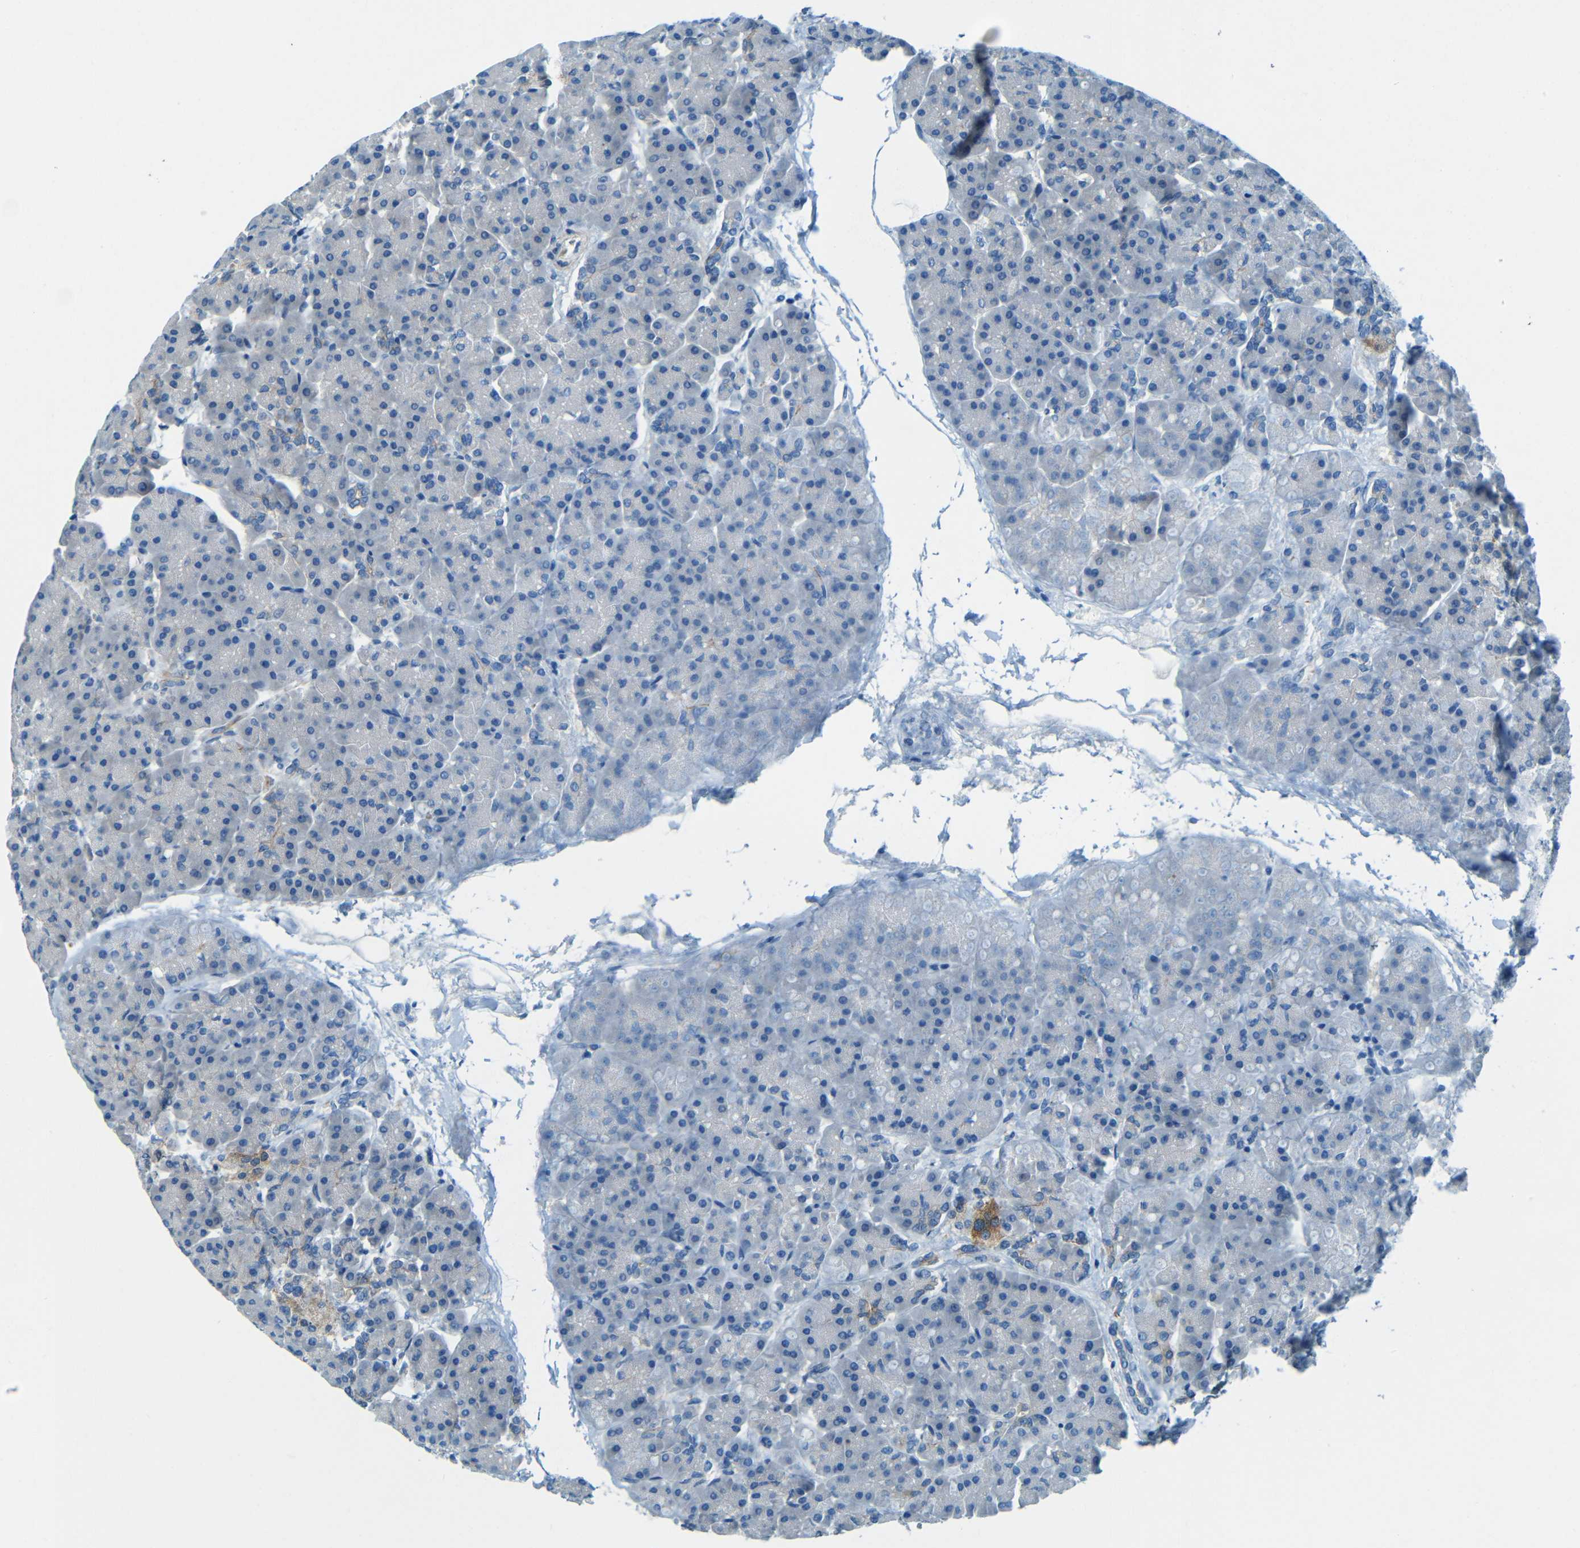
{"staining": {"intensity": "negative", "quantity": "none", "location": "none"}, "tissue": "pancreas", "cell_type": "Exocrine glandular cells", "image_type": "normal", "snomed": [{"axis": "morphology", "description": "Normal tissue, NOS"}, {"axis": "topography", "description": "Pancreas"}], "caption": "High magnification brightfield microscopy of normal pancreas stained with DAB (3,3'-diaminobenzidine) (brown) and counterstained with hematoxylin (blue): exocrine glandular cells show no significant positivity. (DAB (3,3'-diaminobenzidine) immunohistochemistry (IHC), high magnification).", "gene": "MAP2", "patient": {"sex": "female", "age": 70}}